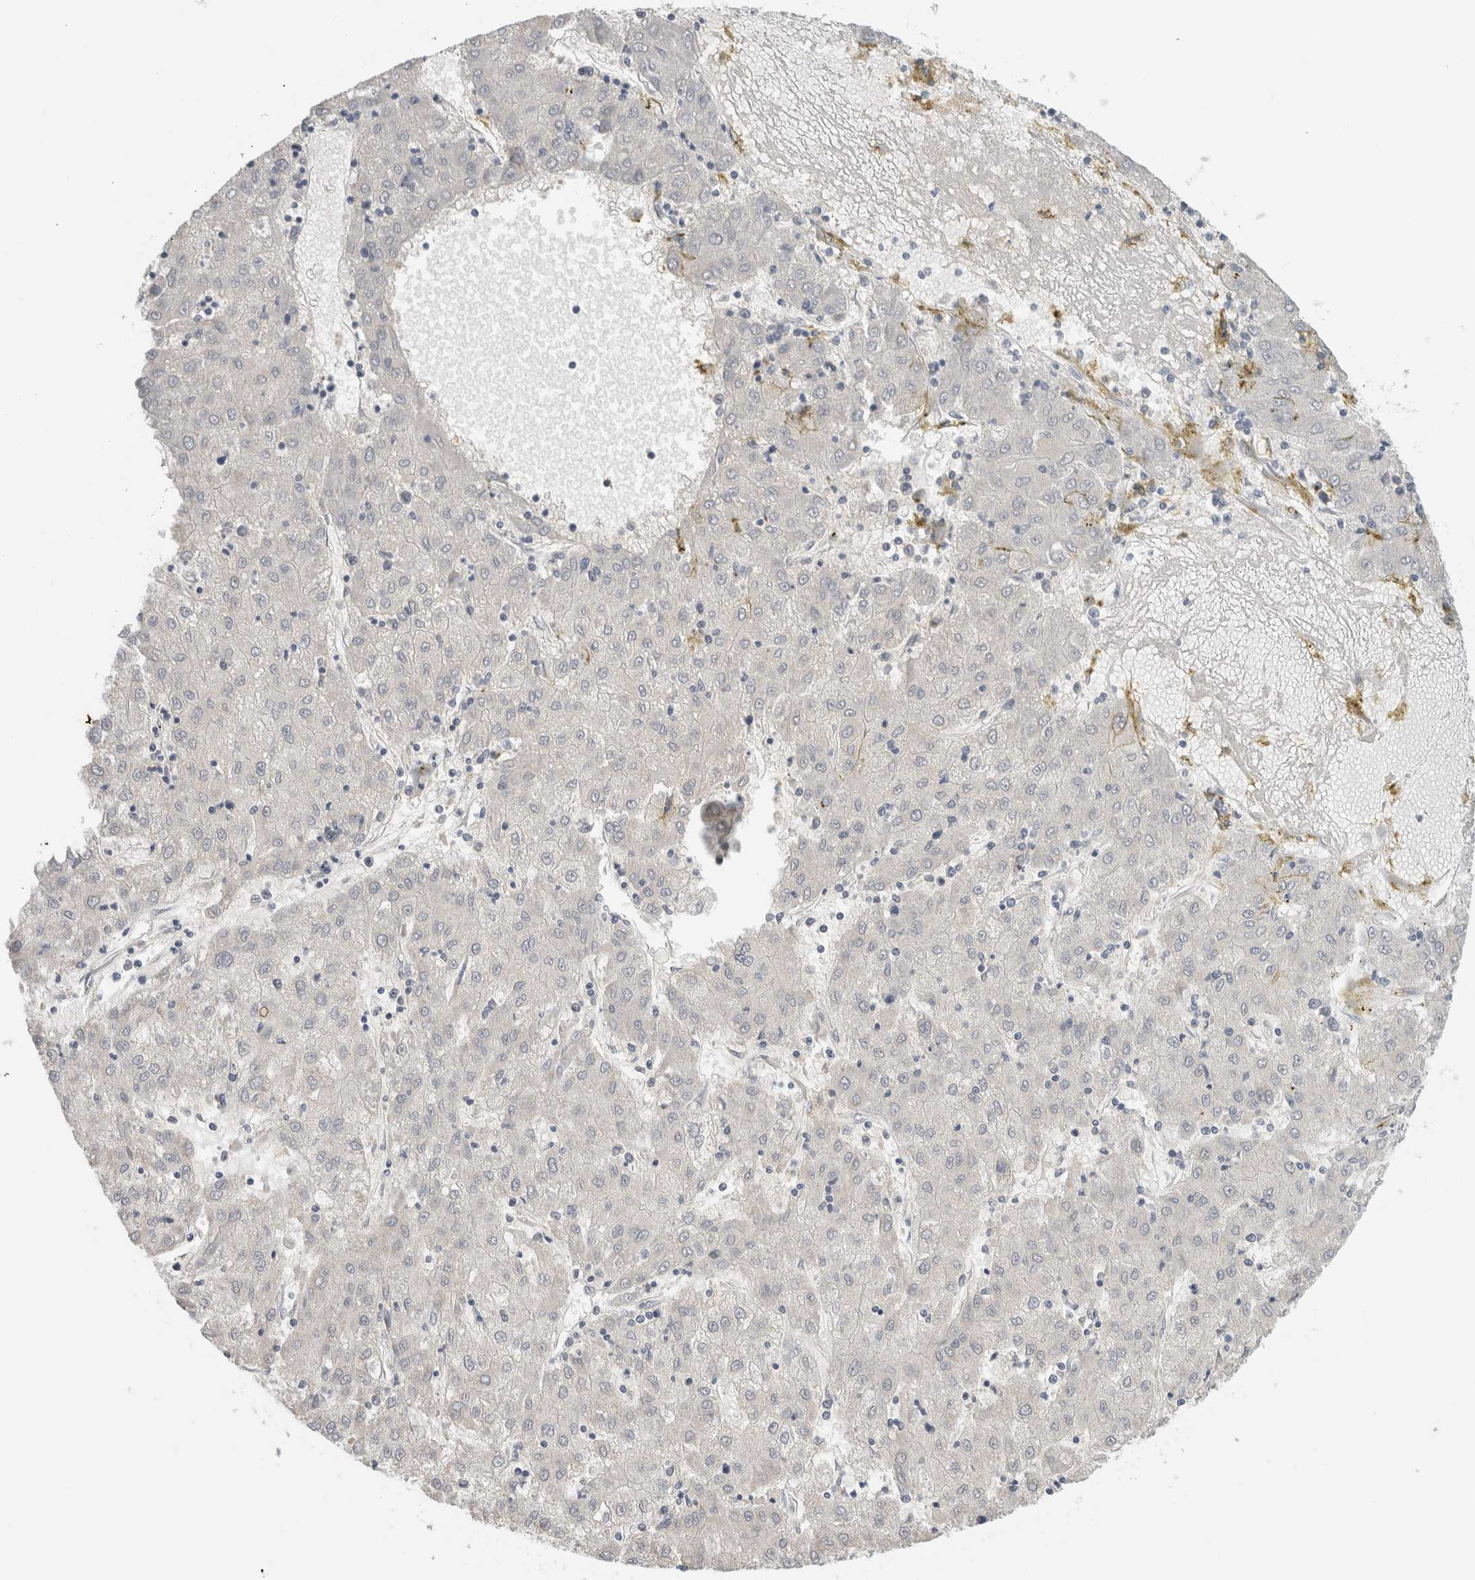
{"staining": {"intensity": "negative", "quantity": "none", "location": "none"}, "tissue": "liver cancer", "cell_type": "Tumor cells", "image_type": "cancer", "snomed": [{"axis": "morphology", "description": "Carcinoma, Hepatocellular, NOS"}, {"axis": "topography", "description": "Liver"}], "caption": "Tumor cells show no significant protein staining in hepatocellular carcinoma (liver).", "gene": "HCN3", "patient": {"sex": "male", "age": 72}}